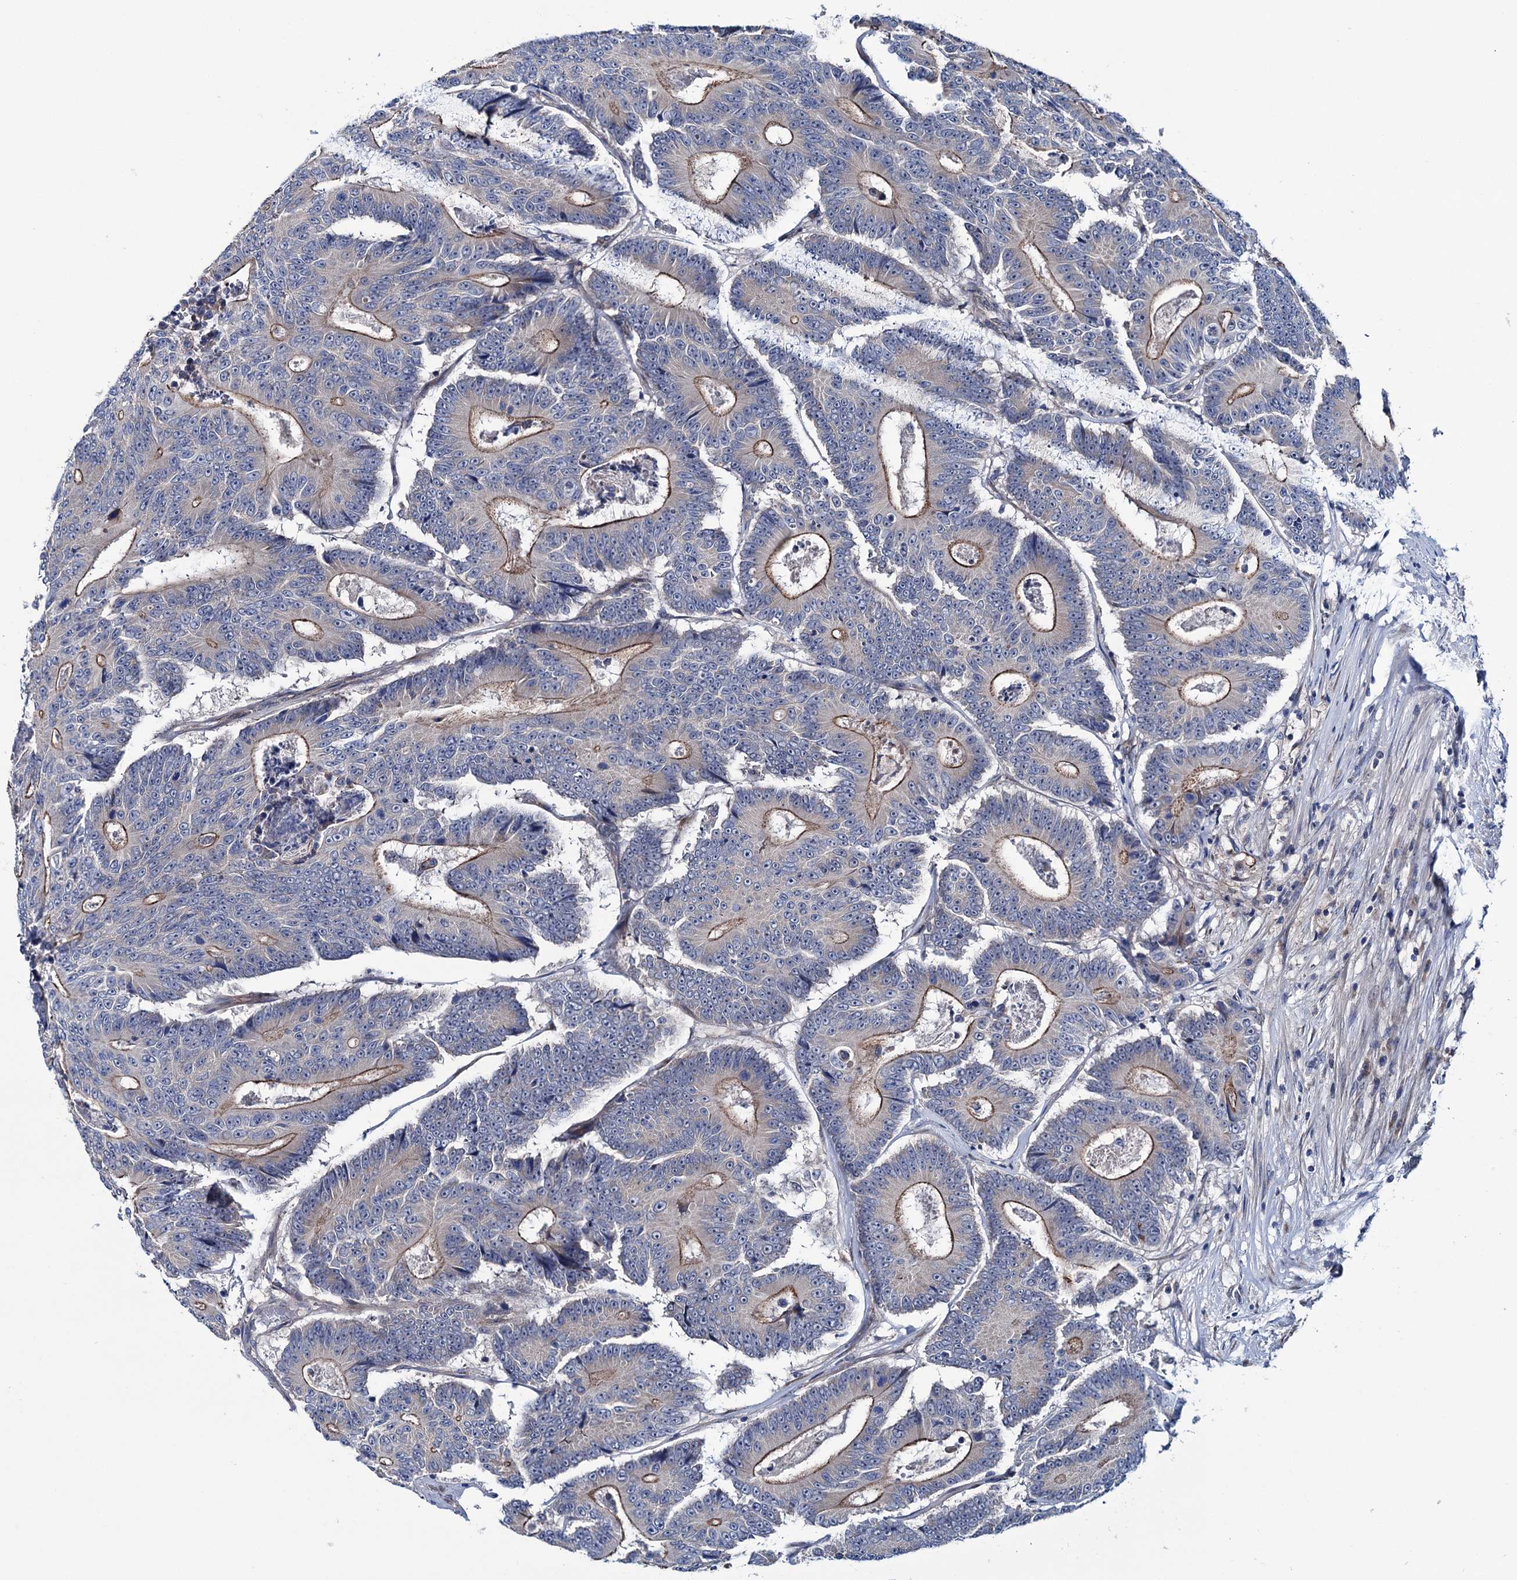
{"staining": {"intensity": "moderate", "quantity": "<25%", "location": "cytoplasmic/membranous"}, "tissue": "colorectal cancer", "cell_type": "Tumor cells", "image_type": "cancer", "snomed": [{"axis": "morphology", "description": "Adenocarcinoma, NOS"}, {"axis": "topography", "description": "Colon"}], "caption": "Protein staining of colorectal cancer (adenocarcinoma) tissue demonstrates moderate cytoplasmic/membranous expression in approximately <25% of tumor cells.", "gene": "EYA4", "patient": {"sex": "male", "age": 83}}